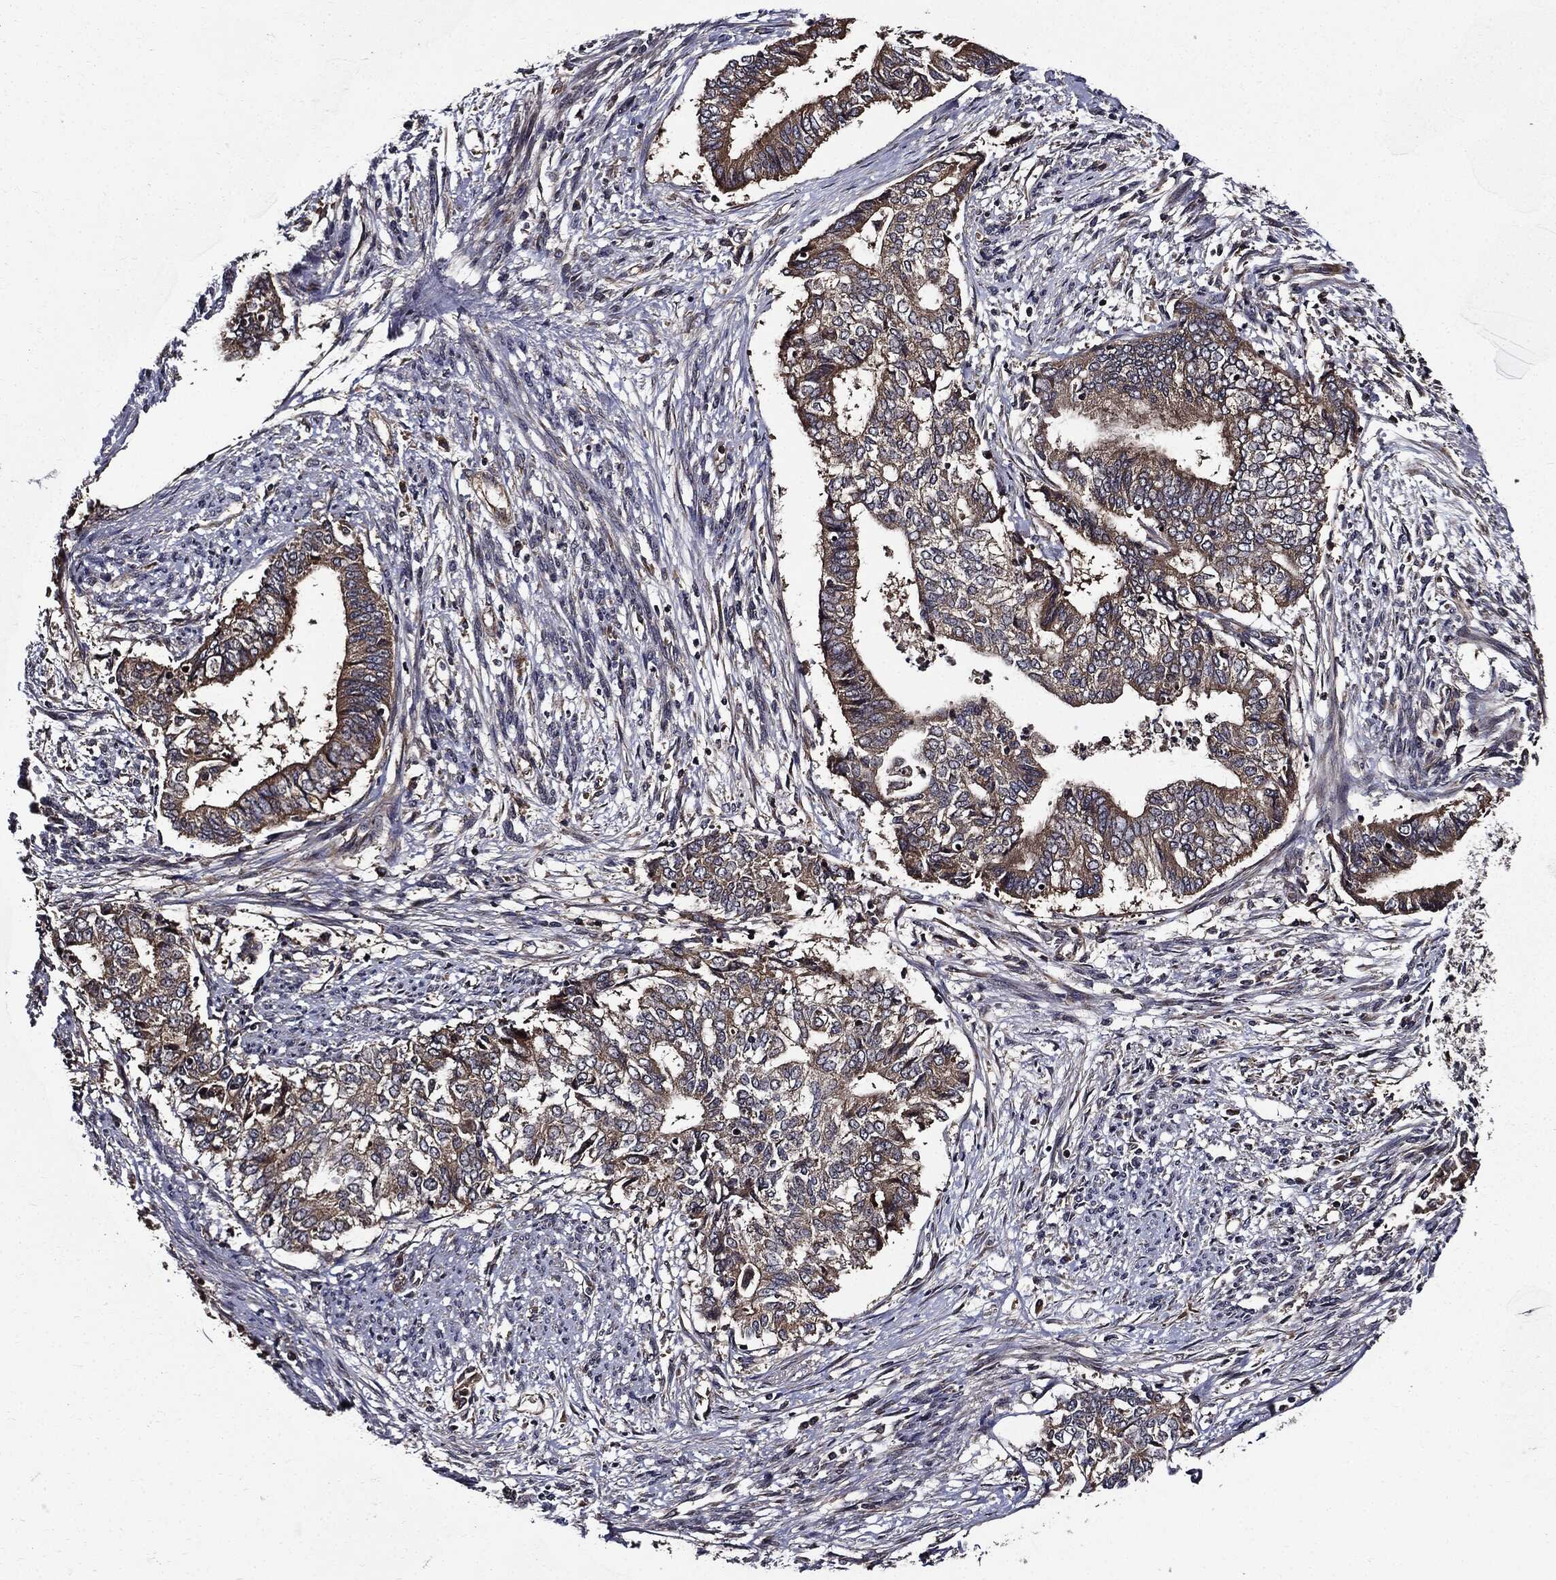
{"staining": {"intensity": "weak", "quantity": "25%-75%", "location": "cytoplasmic/membranous"}, "tissue": "endometrial cancer", "cell_type": "Tumor cells", "image_type": "cancer", "snomed": [{"axis": "morphology", "description": "Adenocarcinoma, NOS"}, {"axis": "topography", "description": "Endometrium"}], "caption": "This is an image of immunohistochemistry staining of endometrial cancer (adenocarcinoma), which shows weak positivity in the cytoplasmic/membranous of tumor cells.", "gene": "HTT", "patient": {"sex": "female", "age": 65}}